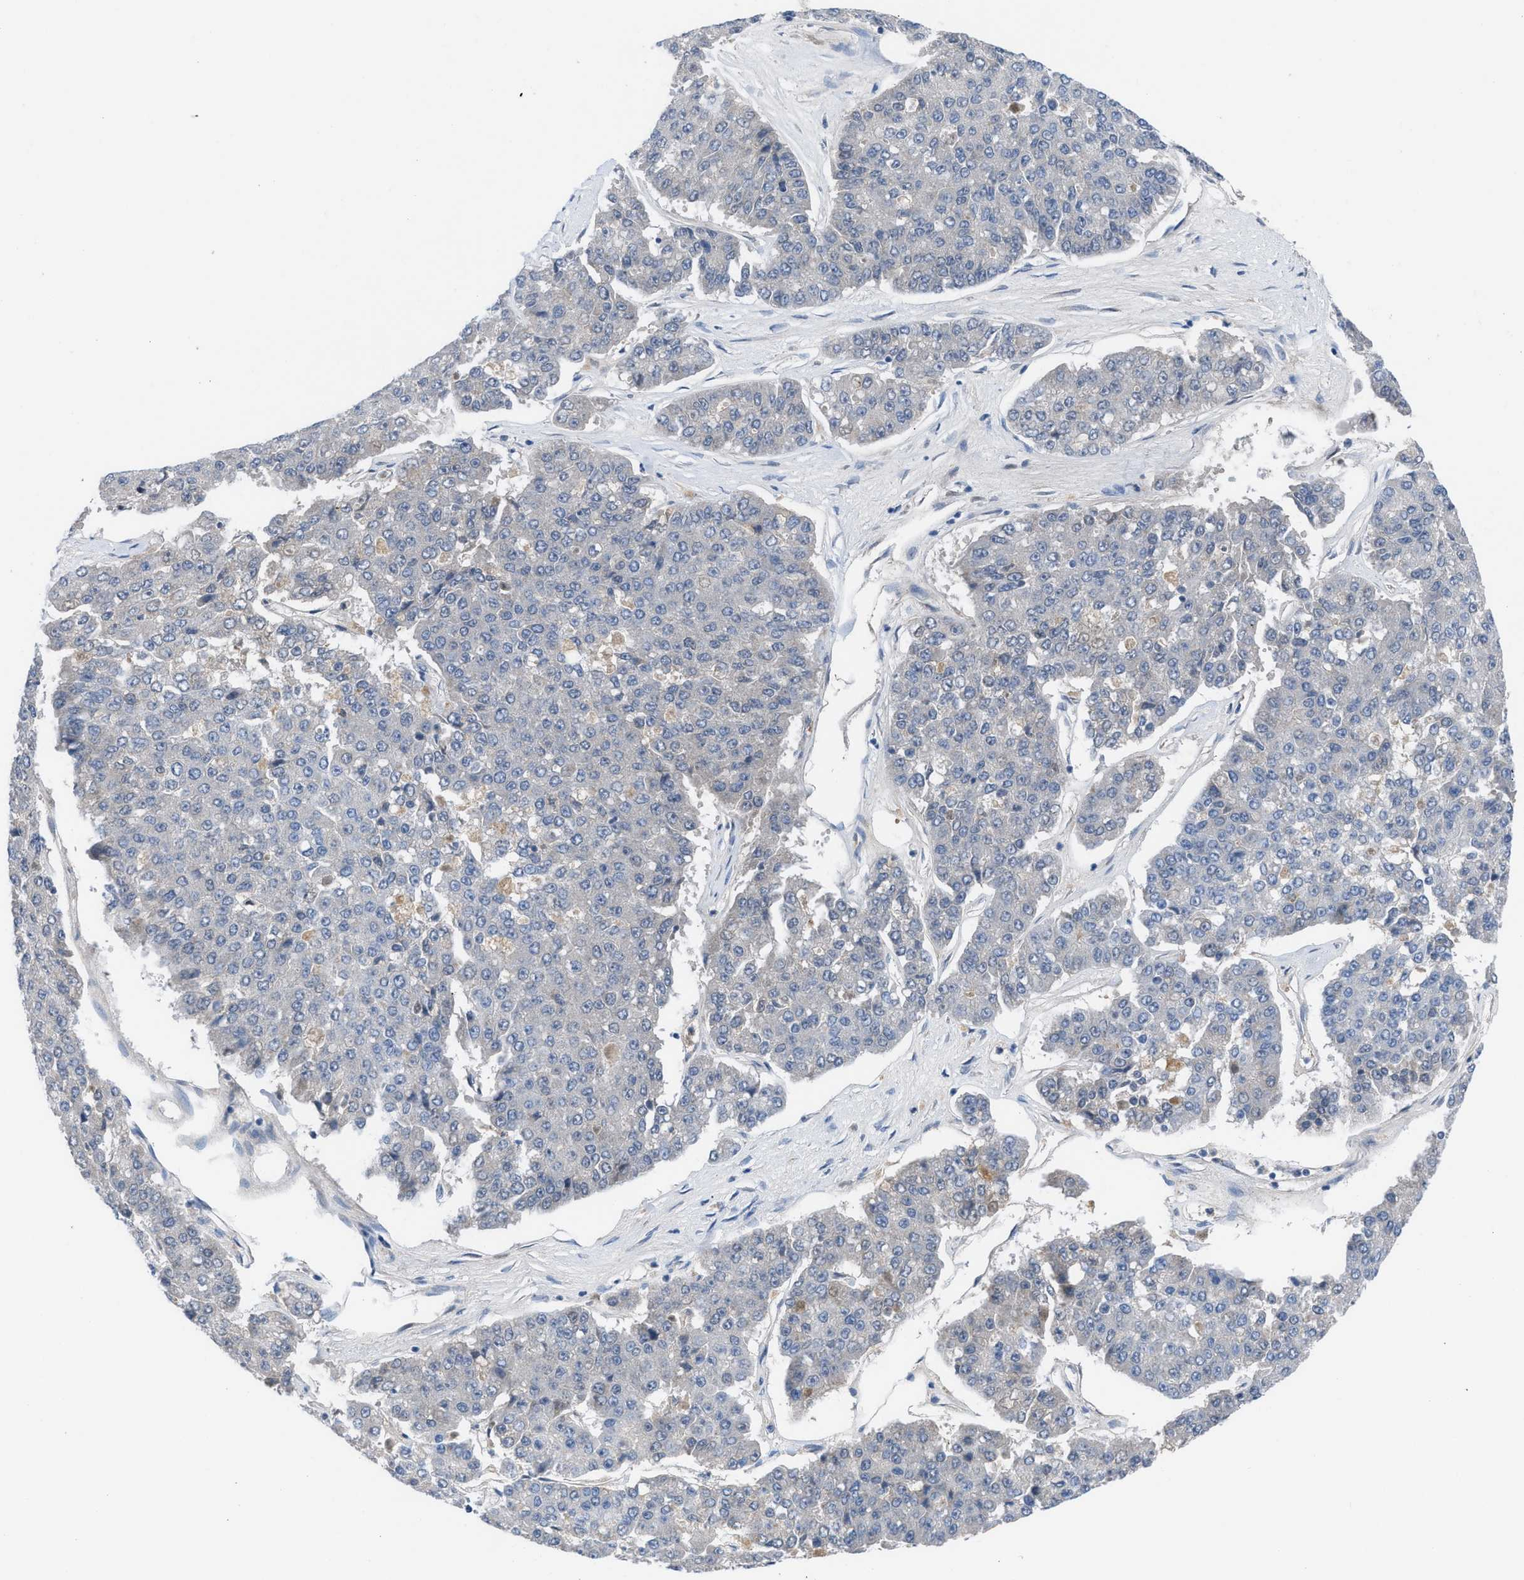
{"staining": {"intensity": "negative", "quantity": "none", "location": "none"}, "tissue": "pancreatic cancer", "cell_type": "Tumor cells", "image_type": "cancer", "snomed": [{"axis": "morphology", "description": "Adenocarcinoma, NOS"}, {"axis": "topography", "description": "Pancreas"}], "caption": "Histopathology image shows no protein expression in tumor cells of pancreatic cancer tissue. (DAB (3,3'-diaminobenzidine) immunohistochemistry (IHC) visualized using brightfield microscopy, high magnification).", "gene": "HPX", "patient": {"sex": "male", "age": 50}}